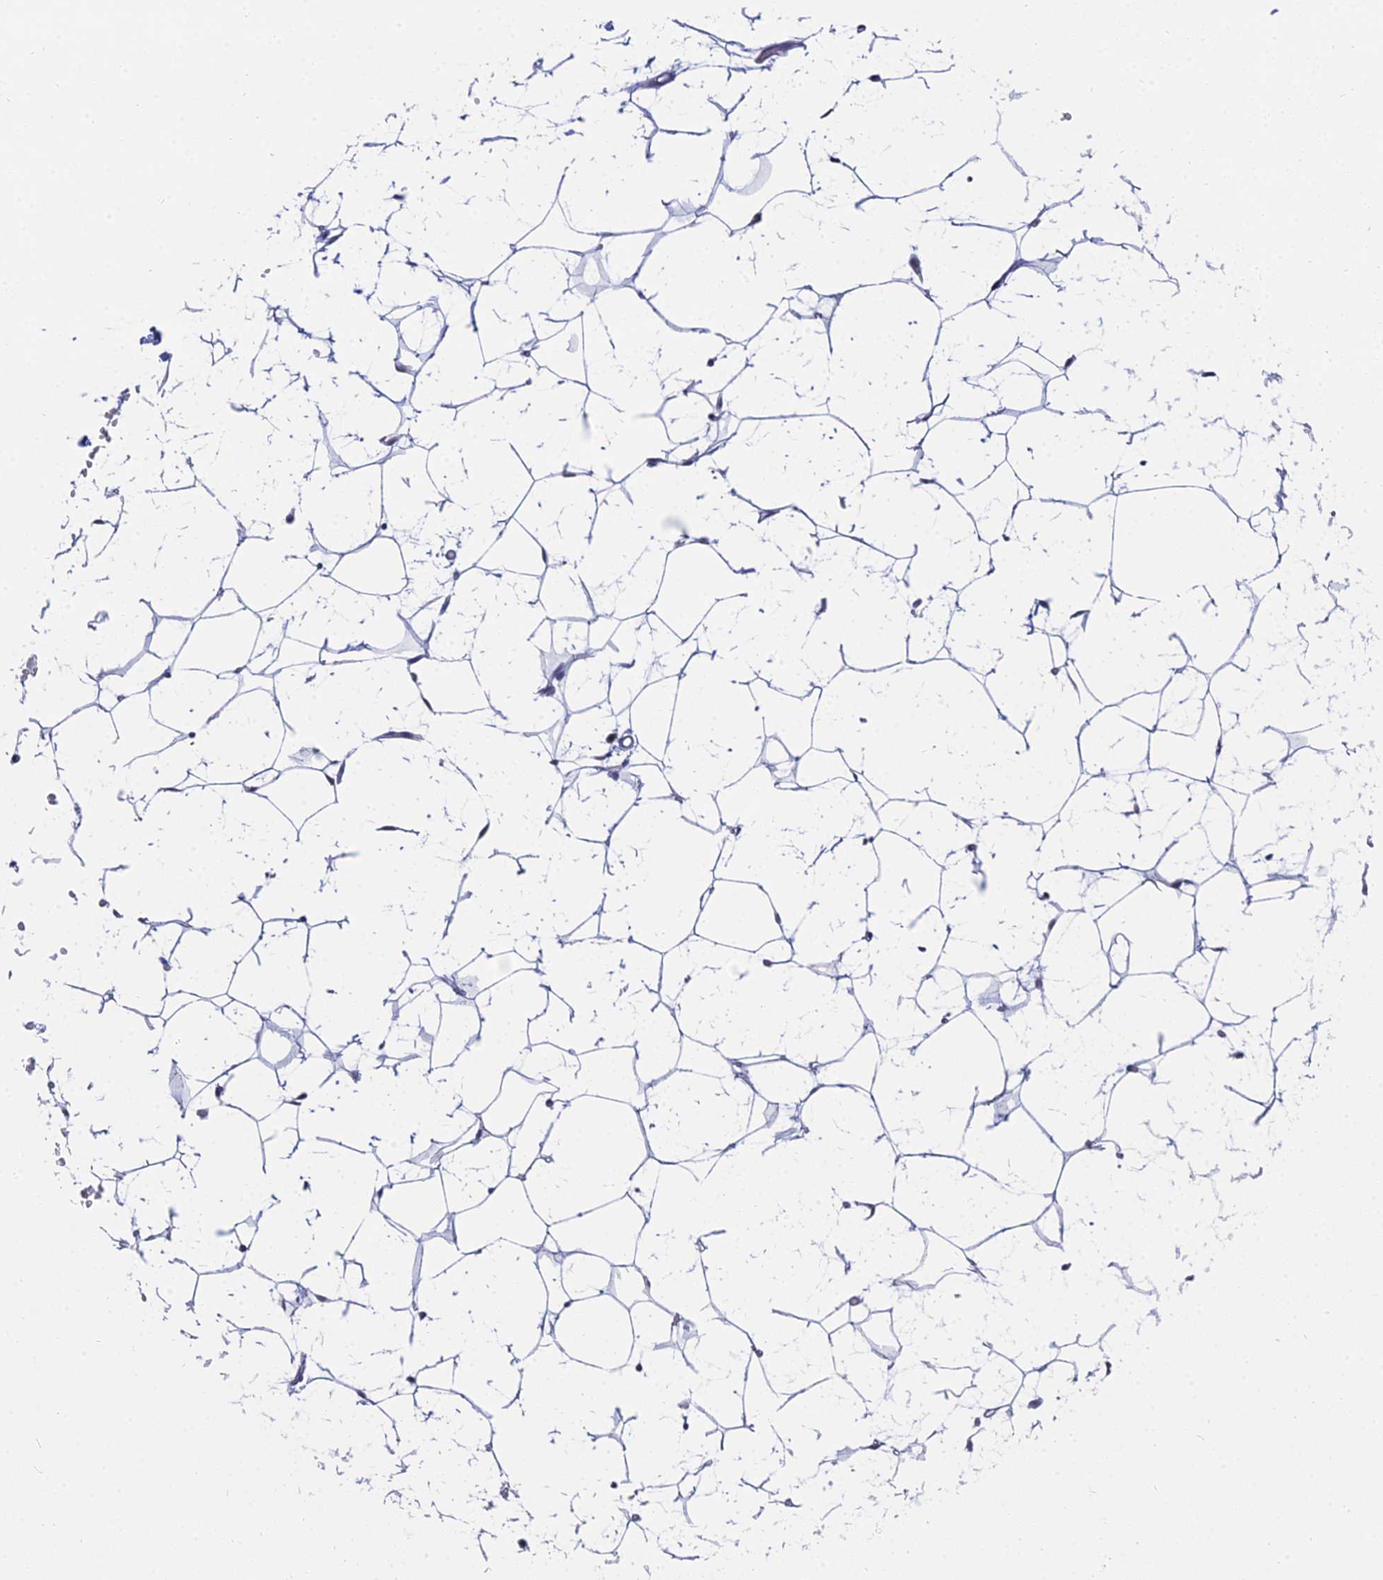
{"staining": {"intensity": "negative", "quantity": "none", "location": "none"}, "tissue": "adipose tissue", "cell_type": "Adipocytes", "image_type": "normal", "snomed": [{"axis": "morphology", "description": "Normal tissue, NOS"}, {"axis": "topography", "description": "Breast"}], "caption": "DAB (3,3'-diaminobenzidine) immunohistochemical staining of benign human adipose tissue exhibits no significant positivity in adipocytes.", "gene": "THOC3", "patient": {"sex": "female", "age": 23}}